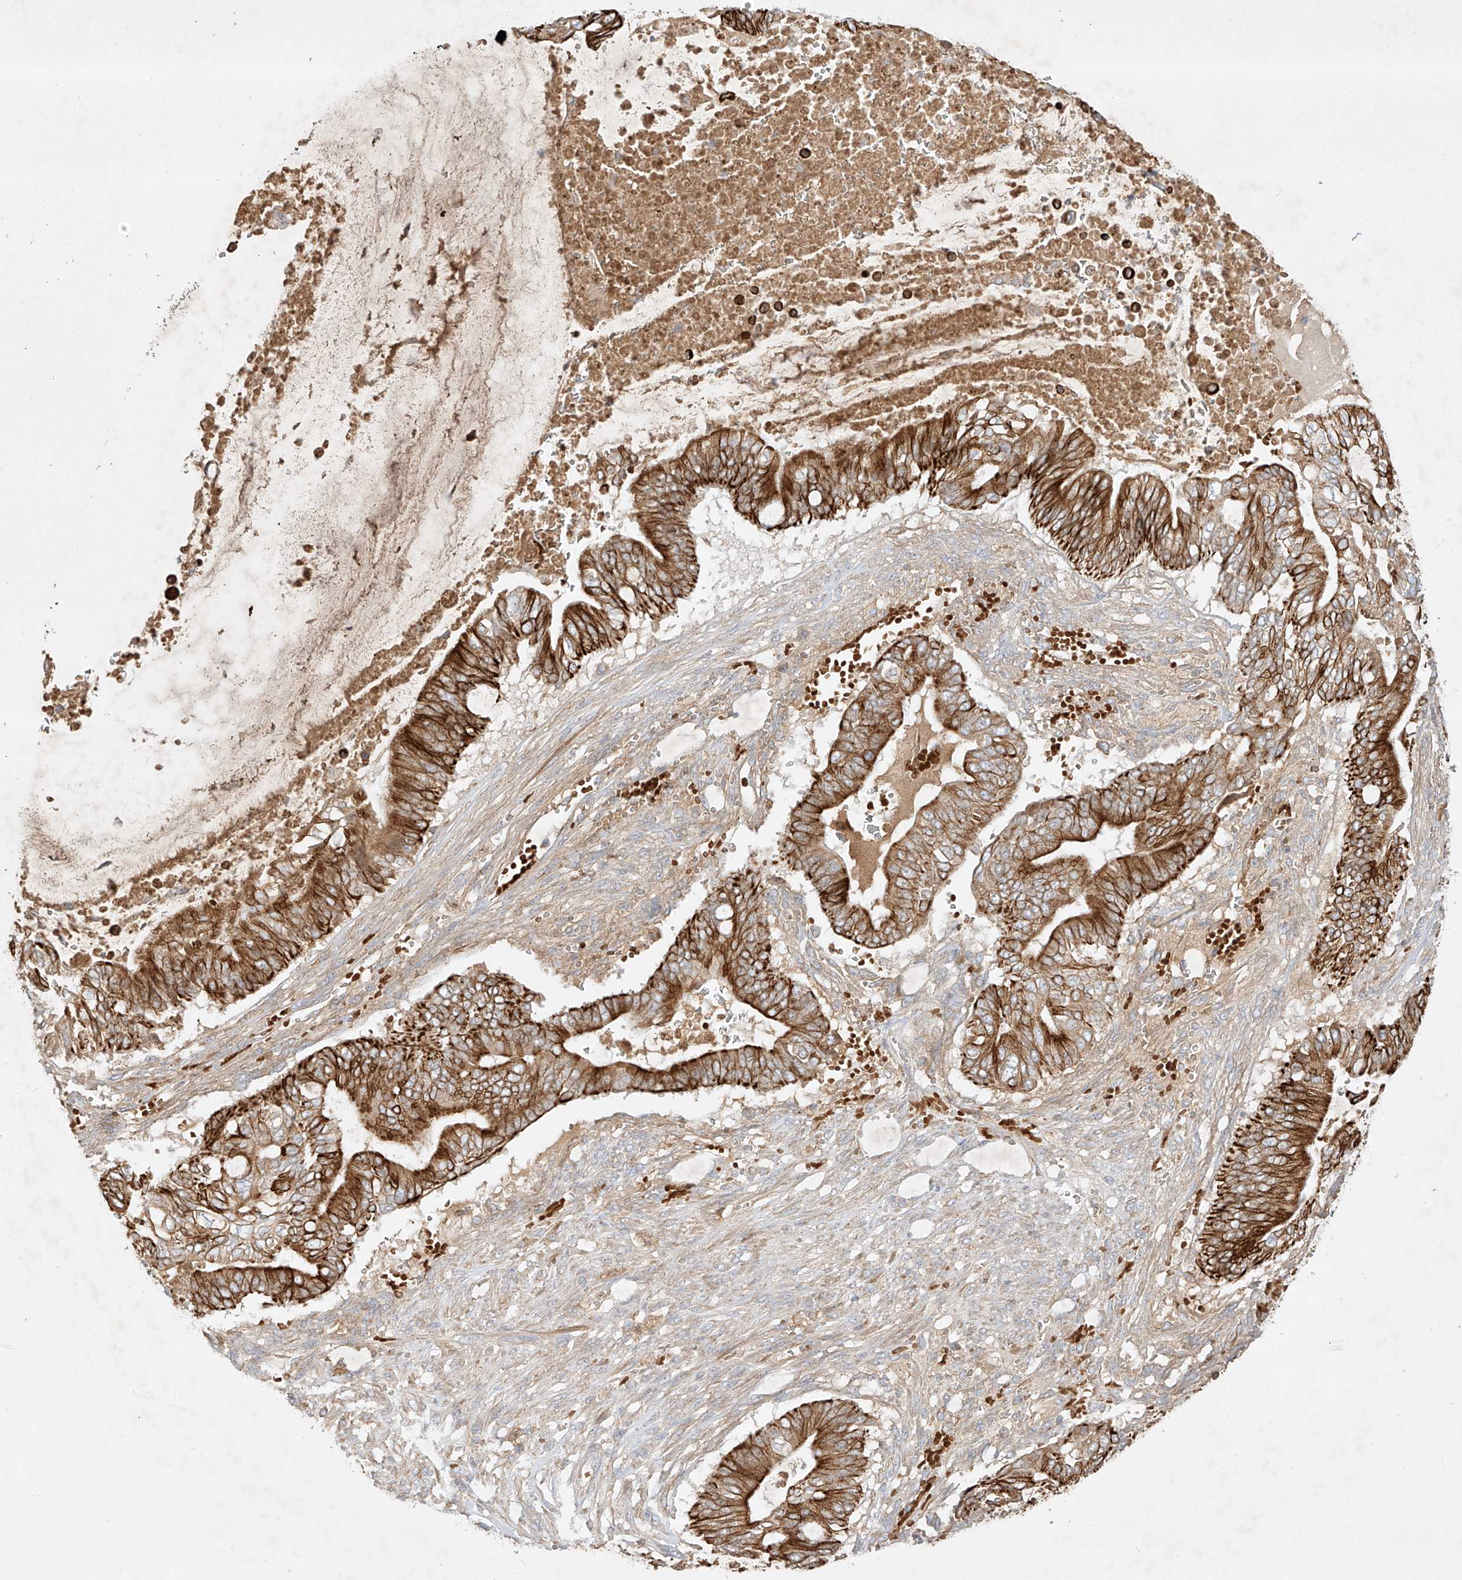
{"staining": {"intensity": "strong", "quantity": ">75%", "location": "cytoplasmic/membranous"}, "tissue": "pancreatic cancer", "cell_type": "Tumor cells", "image_type": "cancer", "snomed": [{"axis": "morphology", "description": "Adenocarcinoma, NOS"}, {"axis": "topography", "description": "Pancreas"}], "caption": "The immunohistochemical stain highlights strong cytoplasmic/membranous staining in tumor cells of adenocarcinoma (pancreatic) tissue.", "gene": "KPNA7", "patient": {"sex": "male", "age": 68}}